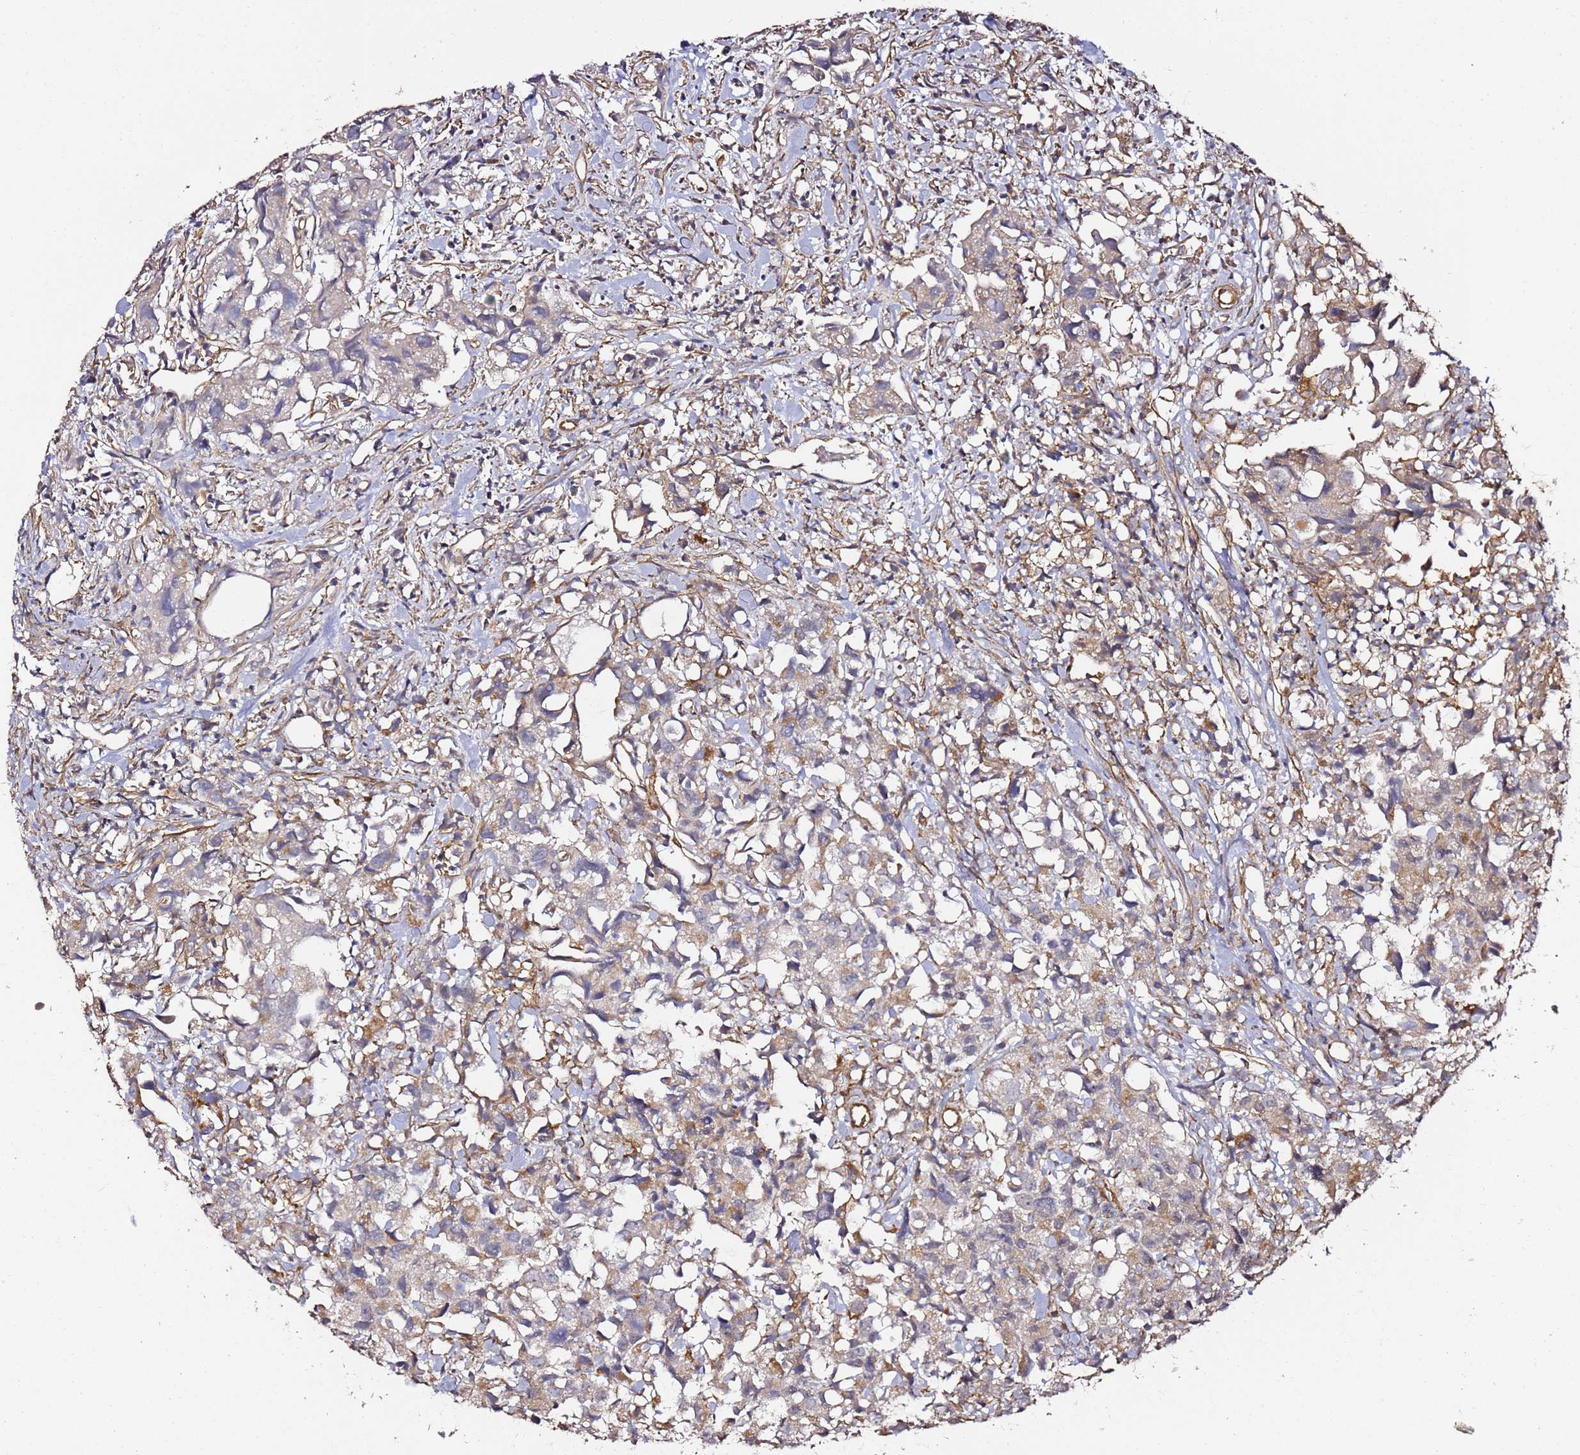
{"staining": {"intensity": "weak", "quantity": "<25%", "location": "cytoplasmic/membranous"}, "tissue": "urothelial cancer", "cell_type": "Tumor cells", "image_type": "cancer", "snomed": [{"axis": "morphology", "description": "Urothelial carcinoma, High grade"}, {"axis": "topography", "description": "Urinary bladder"}], "caption": "Tumor cells are negative for protein expression in human high-grade urothelial carcinoma.", "gene": "CCNYL1", "patient": {"sex": "female", "age": 75}}